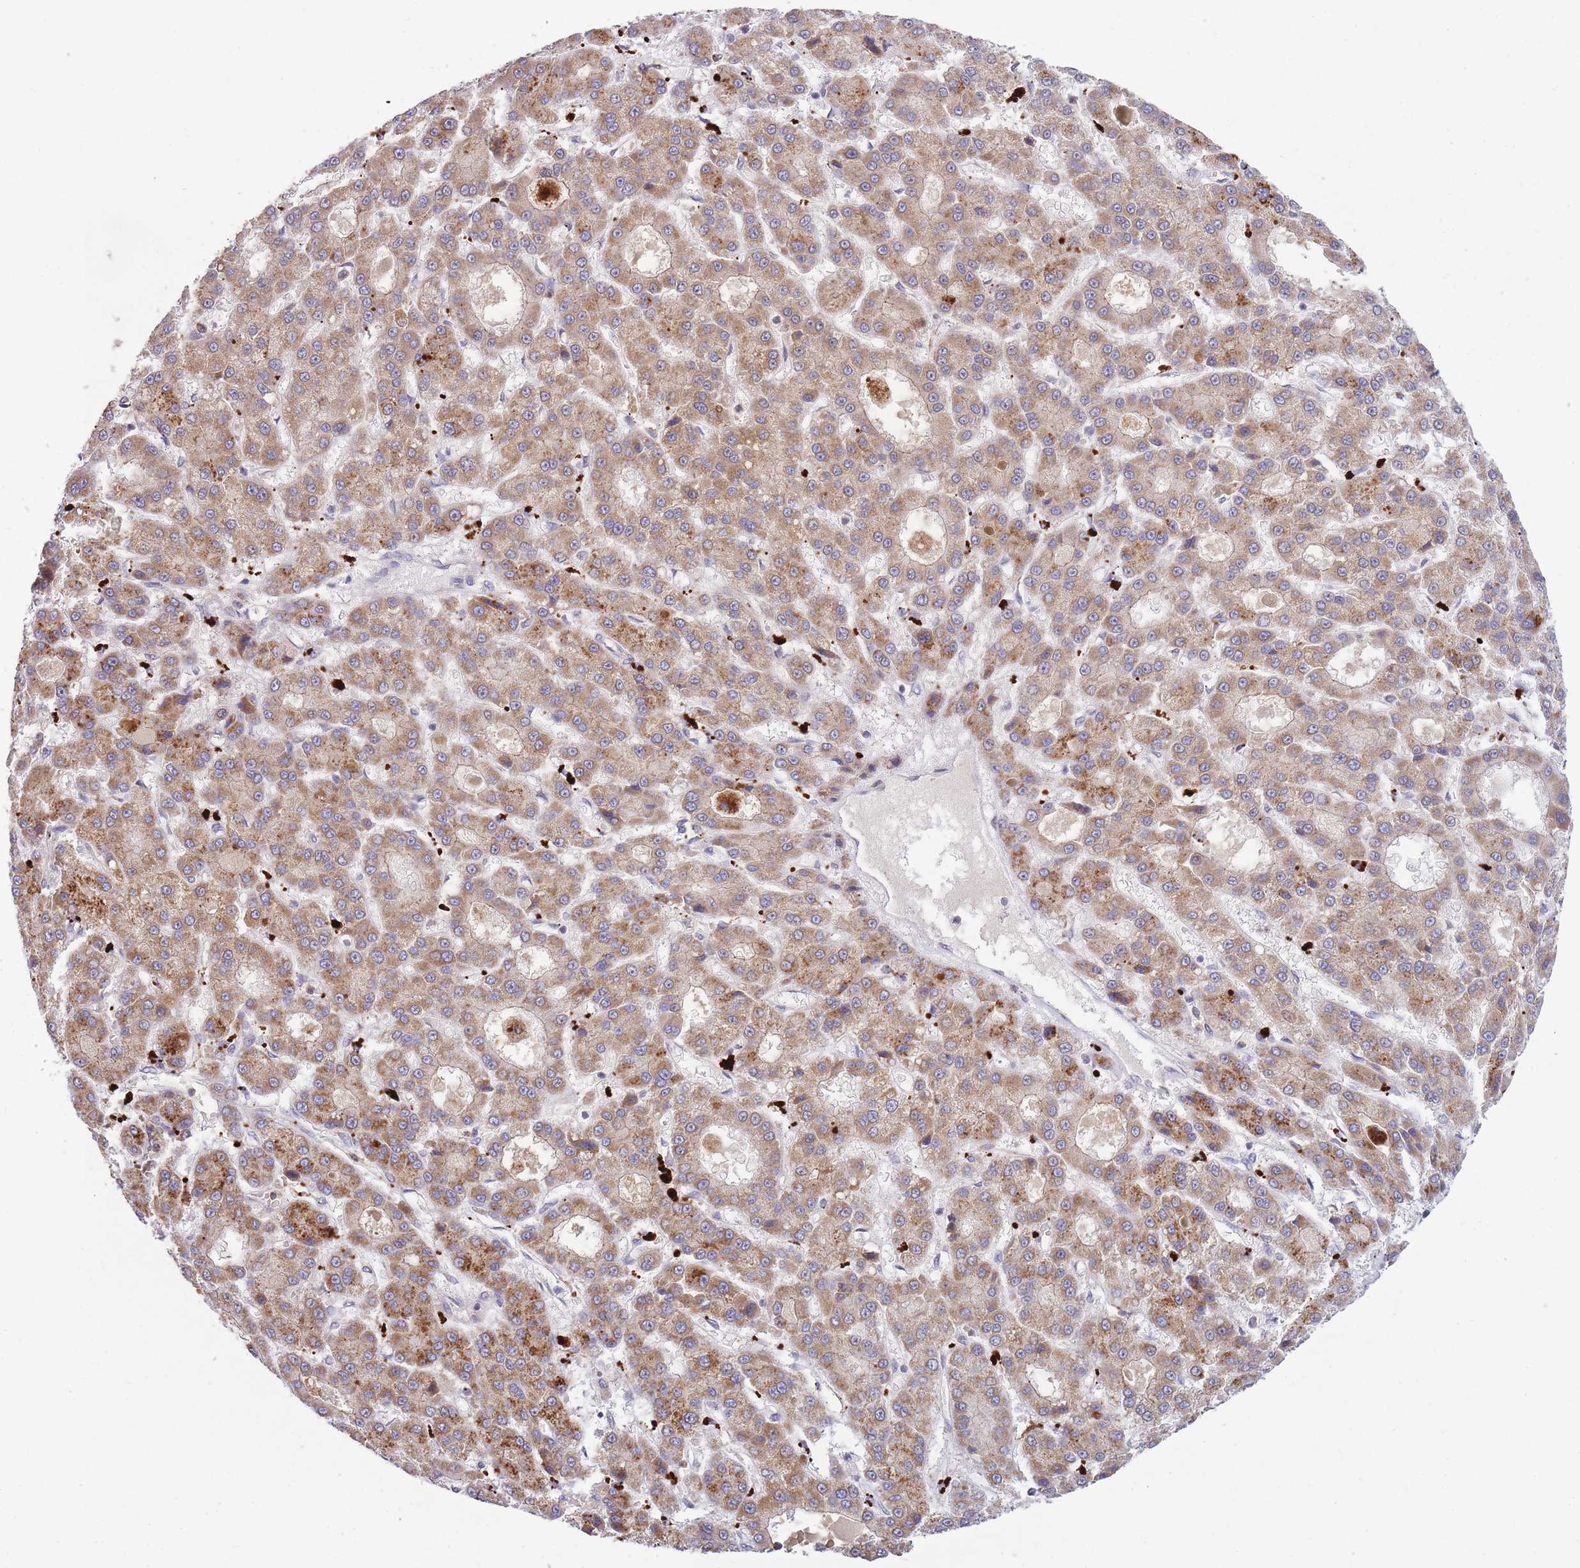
{"staining": {"intensity": "moderate", "quantity": ">75%", "location": "cytoplasmic/membranous"}, "tissue": "liver cancer", "cell_type": "Tumor cells", "image_type": "cancer", "snomed": [{"axis": "morphology", "description": "Carcinoma, Hepatocellular, NOS"}, {"axis": "topography", "description": "Liver"}], "caption": "Approximately >75% of tumor cells in human liver cancer show moderate cytoplasmic/membranous protein positivity as visualized by brown immunohistochemical staining.", "gene": "TRIM61", "patient": {"sex": "male", "age": 70}}